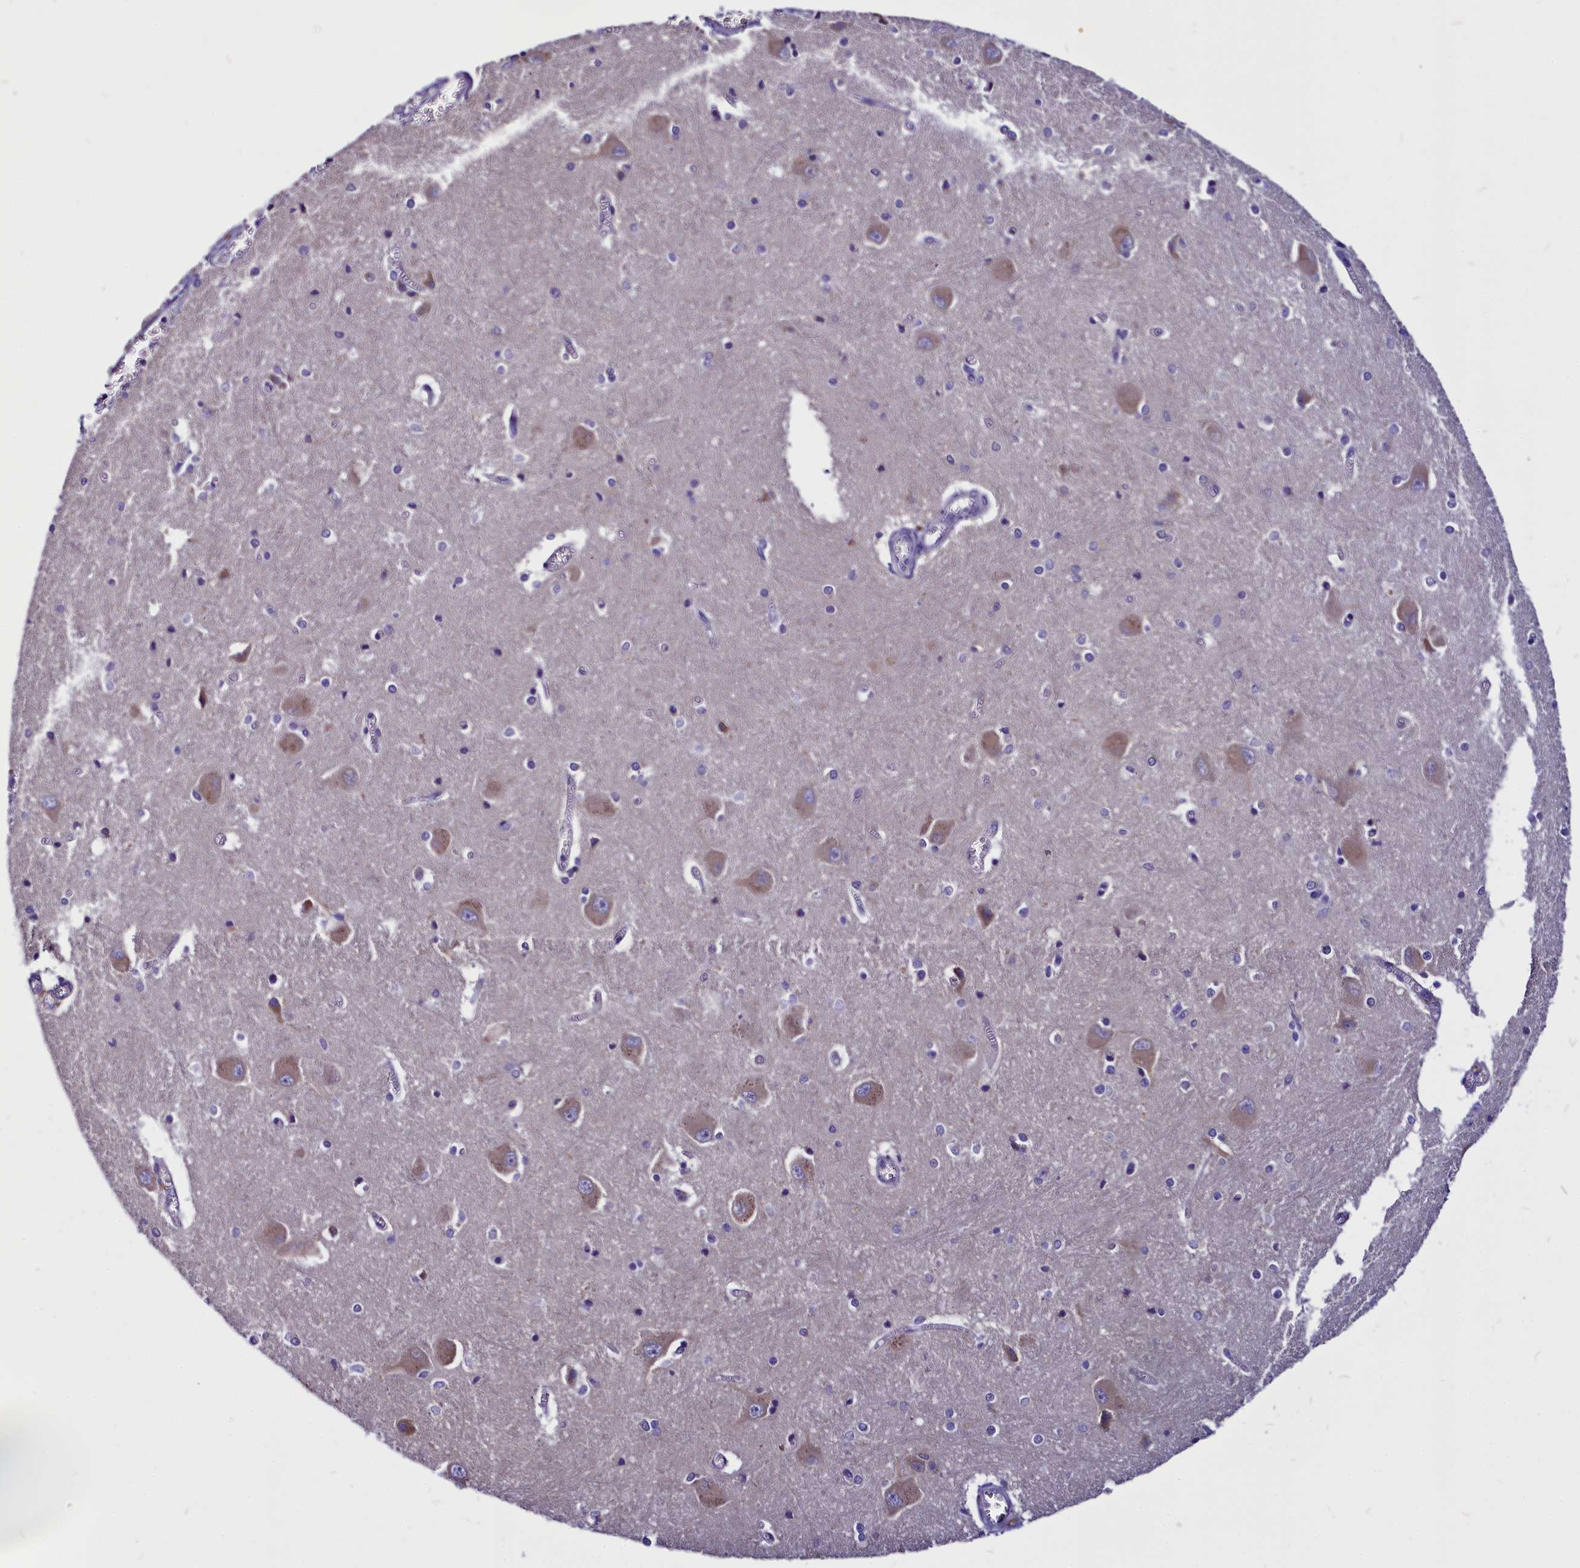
{"staining": {"intensity": "weak", "quantity": "<25%", "location": "cytoplasmic/membranous"}, "tissue": "caudate", "cell_type": "Glial cells", "image_type": "normal", "snomed": [{"axis": "morphology", "description": "Normal tissue, NOS"}, {"axis": "topography", "description": "Lateral ventricle wall"}], "caption": "High power microscopy image of an IHC histopathology image of normal caudate, revealing no significant positivity in glial cells.", "gene": "CEP170", "patient": {"sex": "male", "age": 37}}